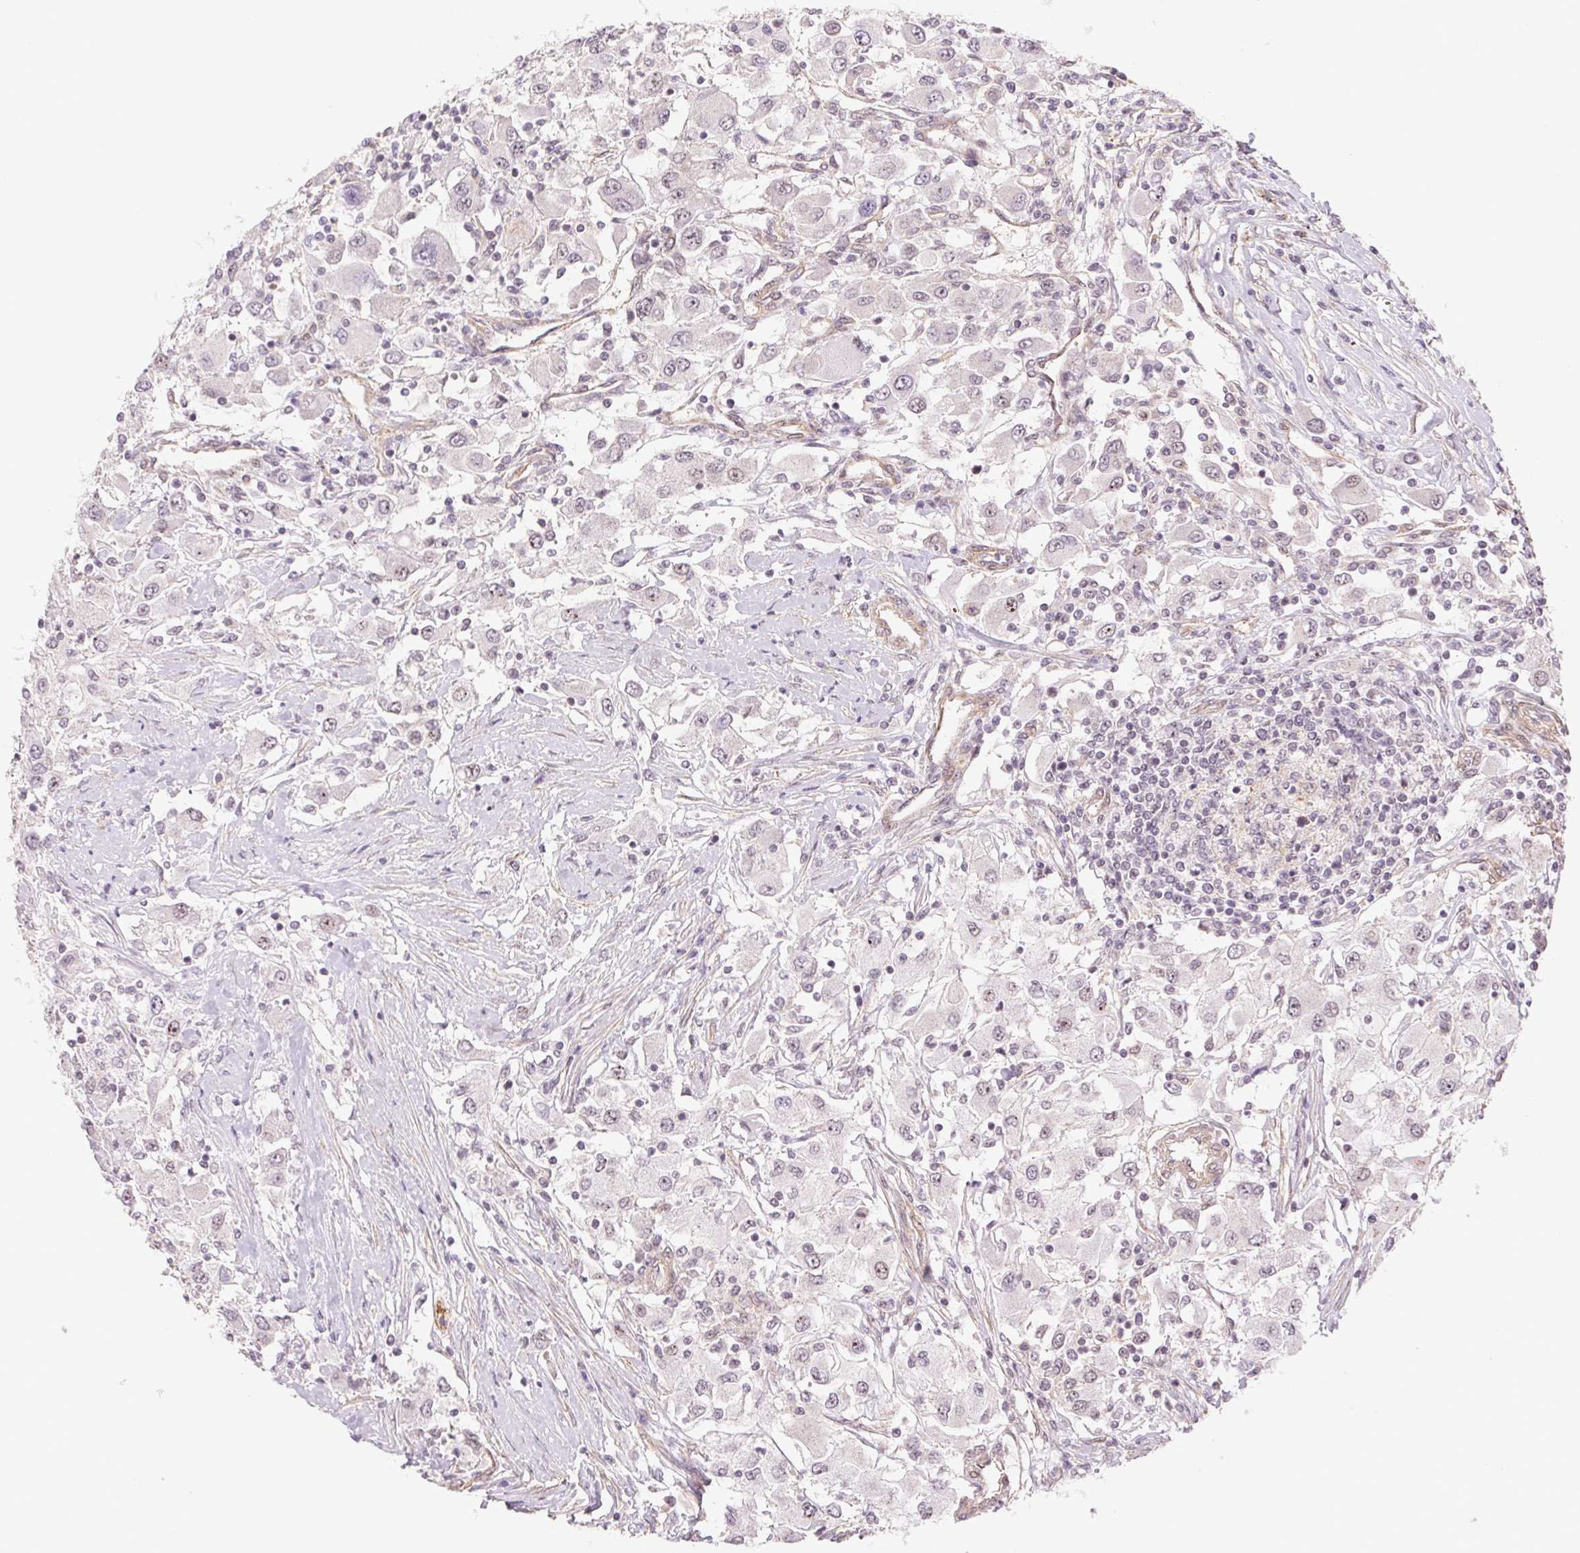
{"staining": {"intensity": "negative", "quantity": "none", "location": "none"}, "tissue": "renal cancer", "cell_type": "Tumor cells", "image_type": "cancer", "snomed": [{"axis": "morphology", "description": "Adenocarcinoma, NOS"}, {"axis": "topography", "description": "Kidney"}], "caption": "Adenocarcinoma (renal) stained for a protein using immunohistochemistry (IHC) exhibits no staining tumor cells.", "gene": "CWC25", "patient": {"sex": "female", "age": 67}}